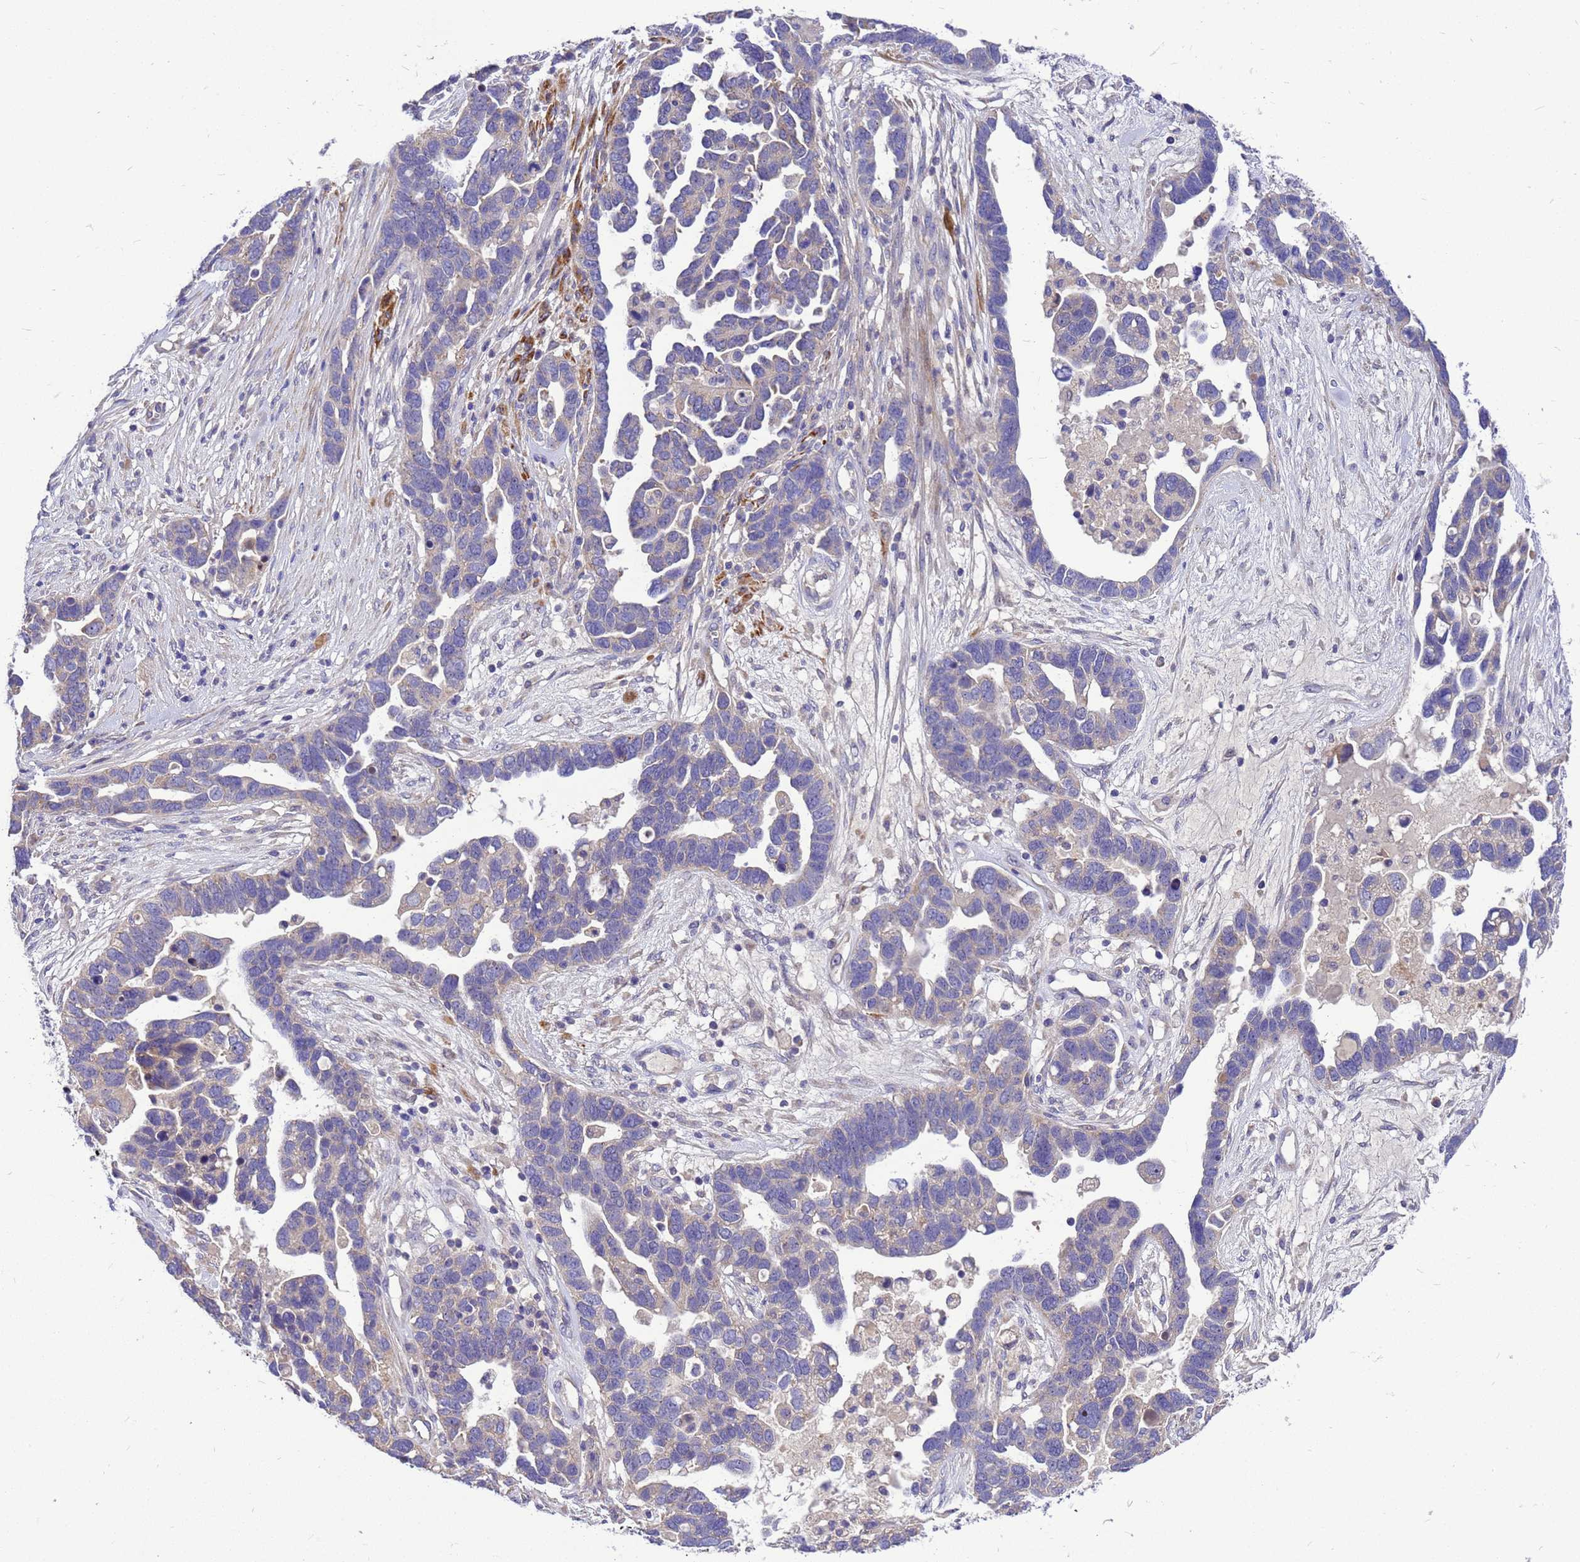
{"staining": {"intensity": "negative", "quantity": "none", "location": "none"}, "tissue": "ovarian cancer", "cell_type": "Tumor cells", "image_type": "cancer", "snomed": [{"axis": "morphology", "description": "Cystadenocarcinoma, serous, NOS"}, {"axis": "topography", "description": "Ovary"}], "caption": "IHC photomicrograph of neoplastic tissue: ovarian cancer stained with DAB (3,3'-diaminobenzidine) reveals no significant protein staining in tumor cells.", "gene": "POP7", "patient": {"sex": "female", "age": 54}}